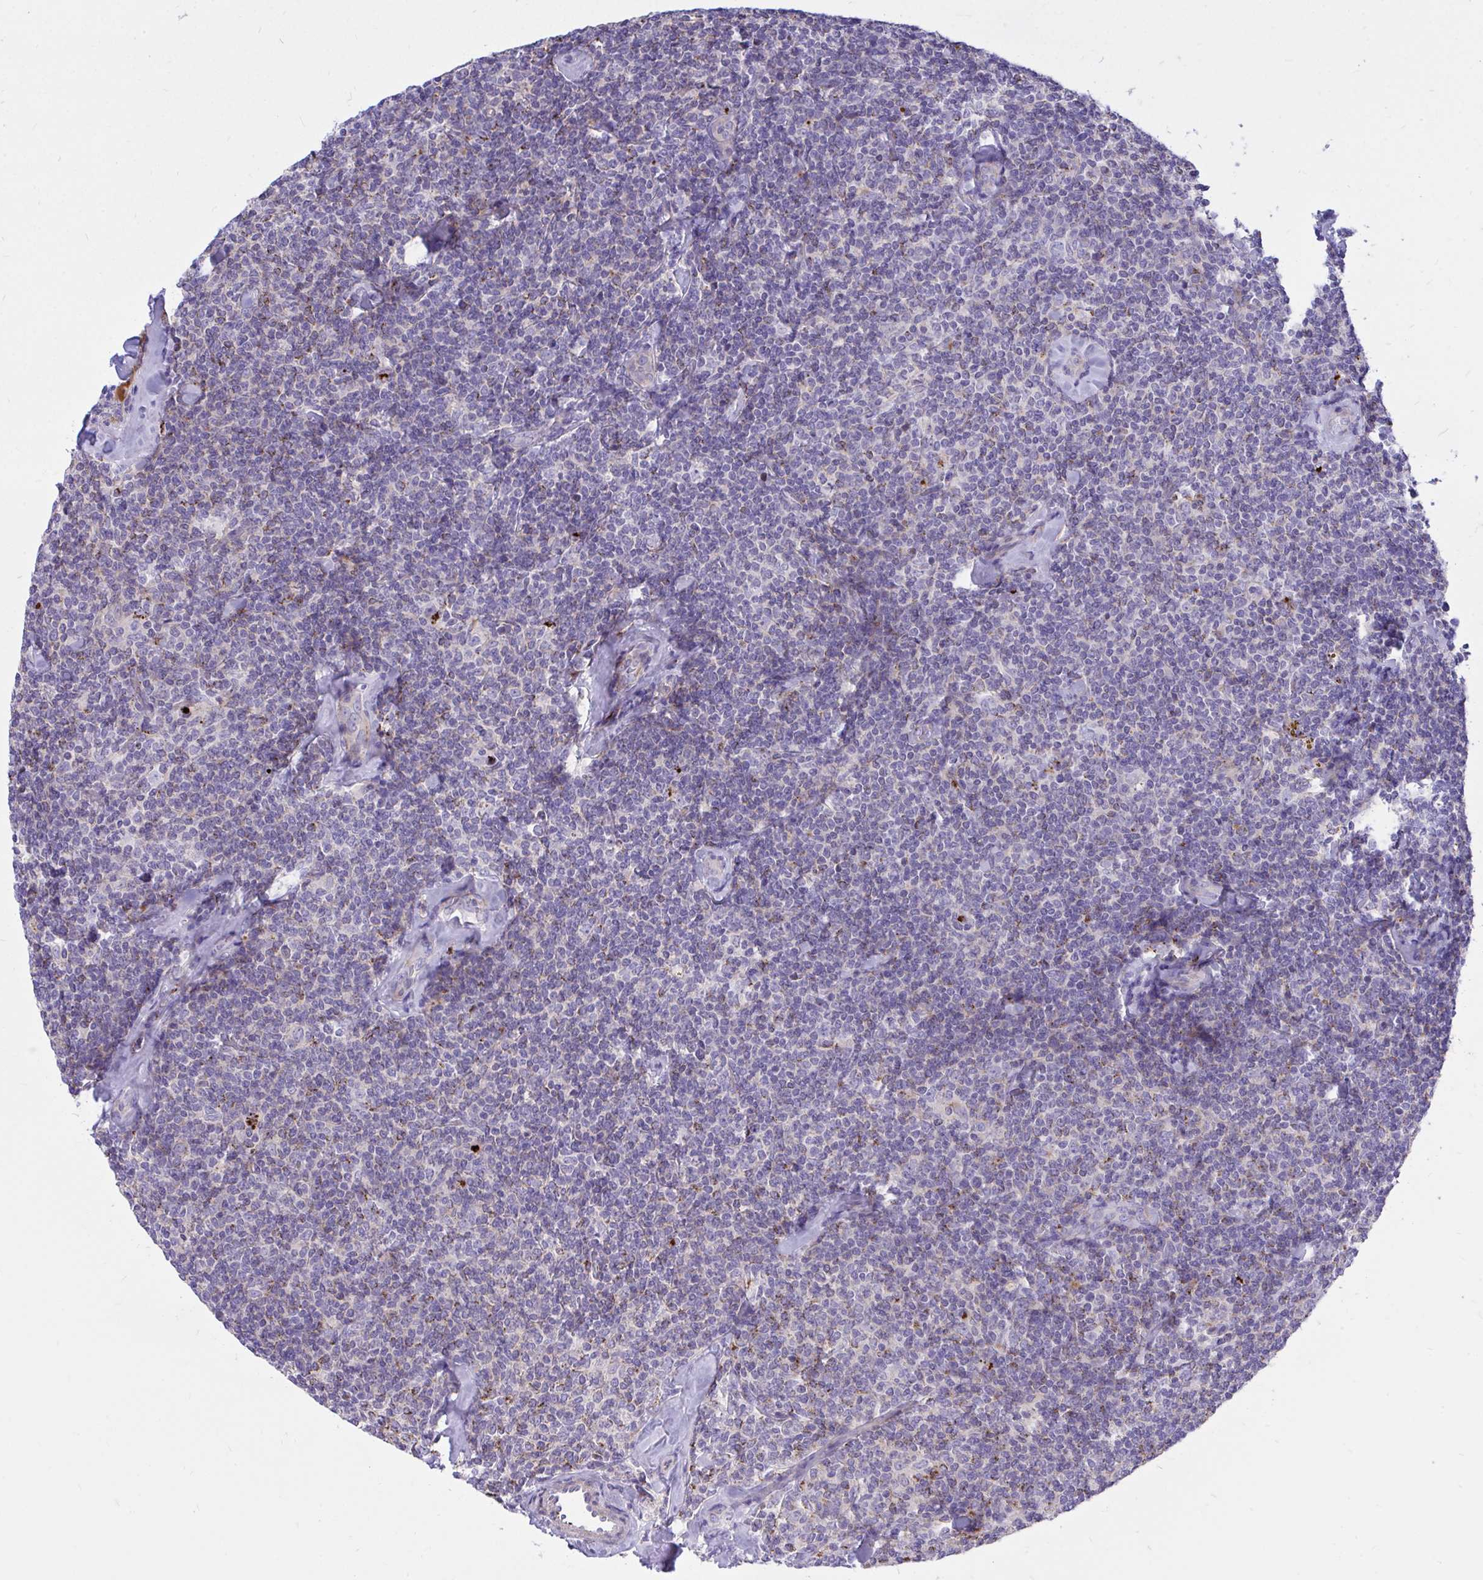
{"staining": {"intensity": "weak", "quantity": "25%-75%", "location": "cytoplasmic/membranous"}, "tissue": "lymphoma", "cell_type": "Tumor cells", "image_type": "cancer", "snomed": [{"axis": "morphology", "description": "Malignant lymphoma, non-Hodgkin's type, Low grade"}, {"axis": "topography", "description": "Lymph node"}], "caption": "Lymphoma stained for a protein exhibits weak cytoplasmic/membranous positivity in tumor cells.", "gene": "TP53I11", "patient": {"sex": "female", "age": 56}}